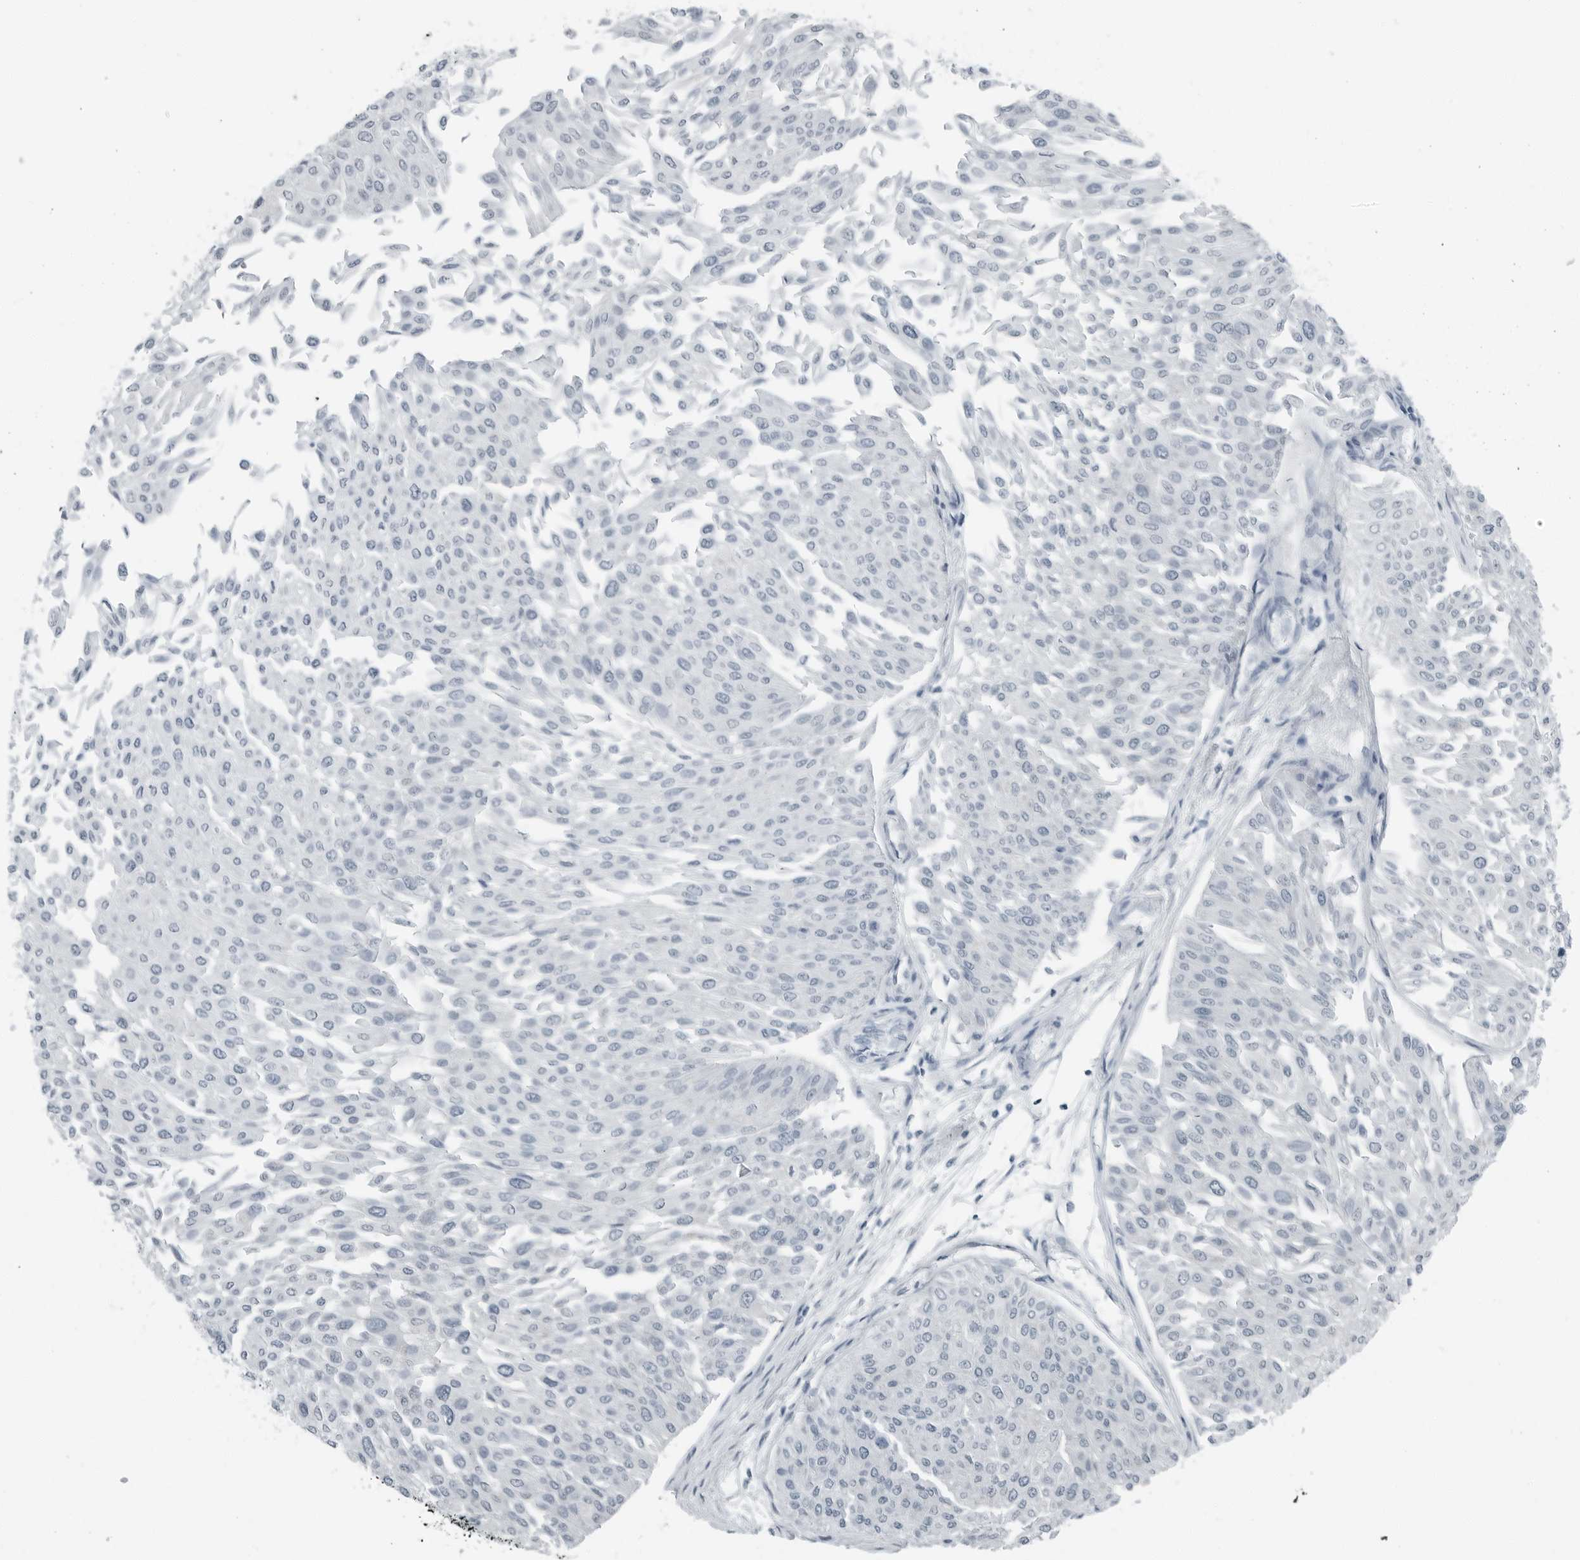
{"staining": {"intensity": "negative", "quantity": "none", "location": "none"}, "tissue": "urothelial cancer", "cell_type": "Tumor cells", "image_type": "cancer", "snomed": [{"axis": "morphology", "description": "Urothelial carcinoma, Low grade"}, {"axis": "topography", "description": "Urinary bladder"}], "caption": "Urothelial carcinoma (low-grade) stained for a protein using IHC demonstrates no staining tumor cells.", "gene": "ZPBP2", "patient": {"sex": "male", "age": 67}}